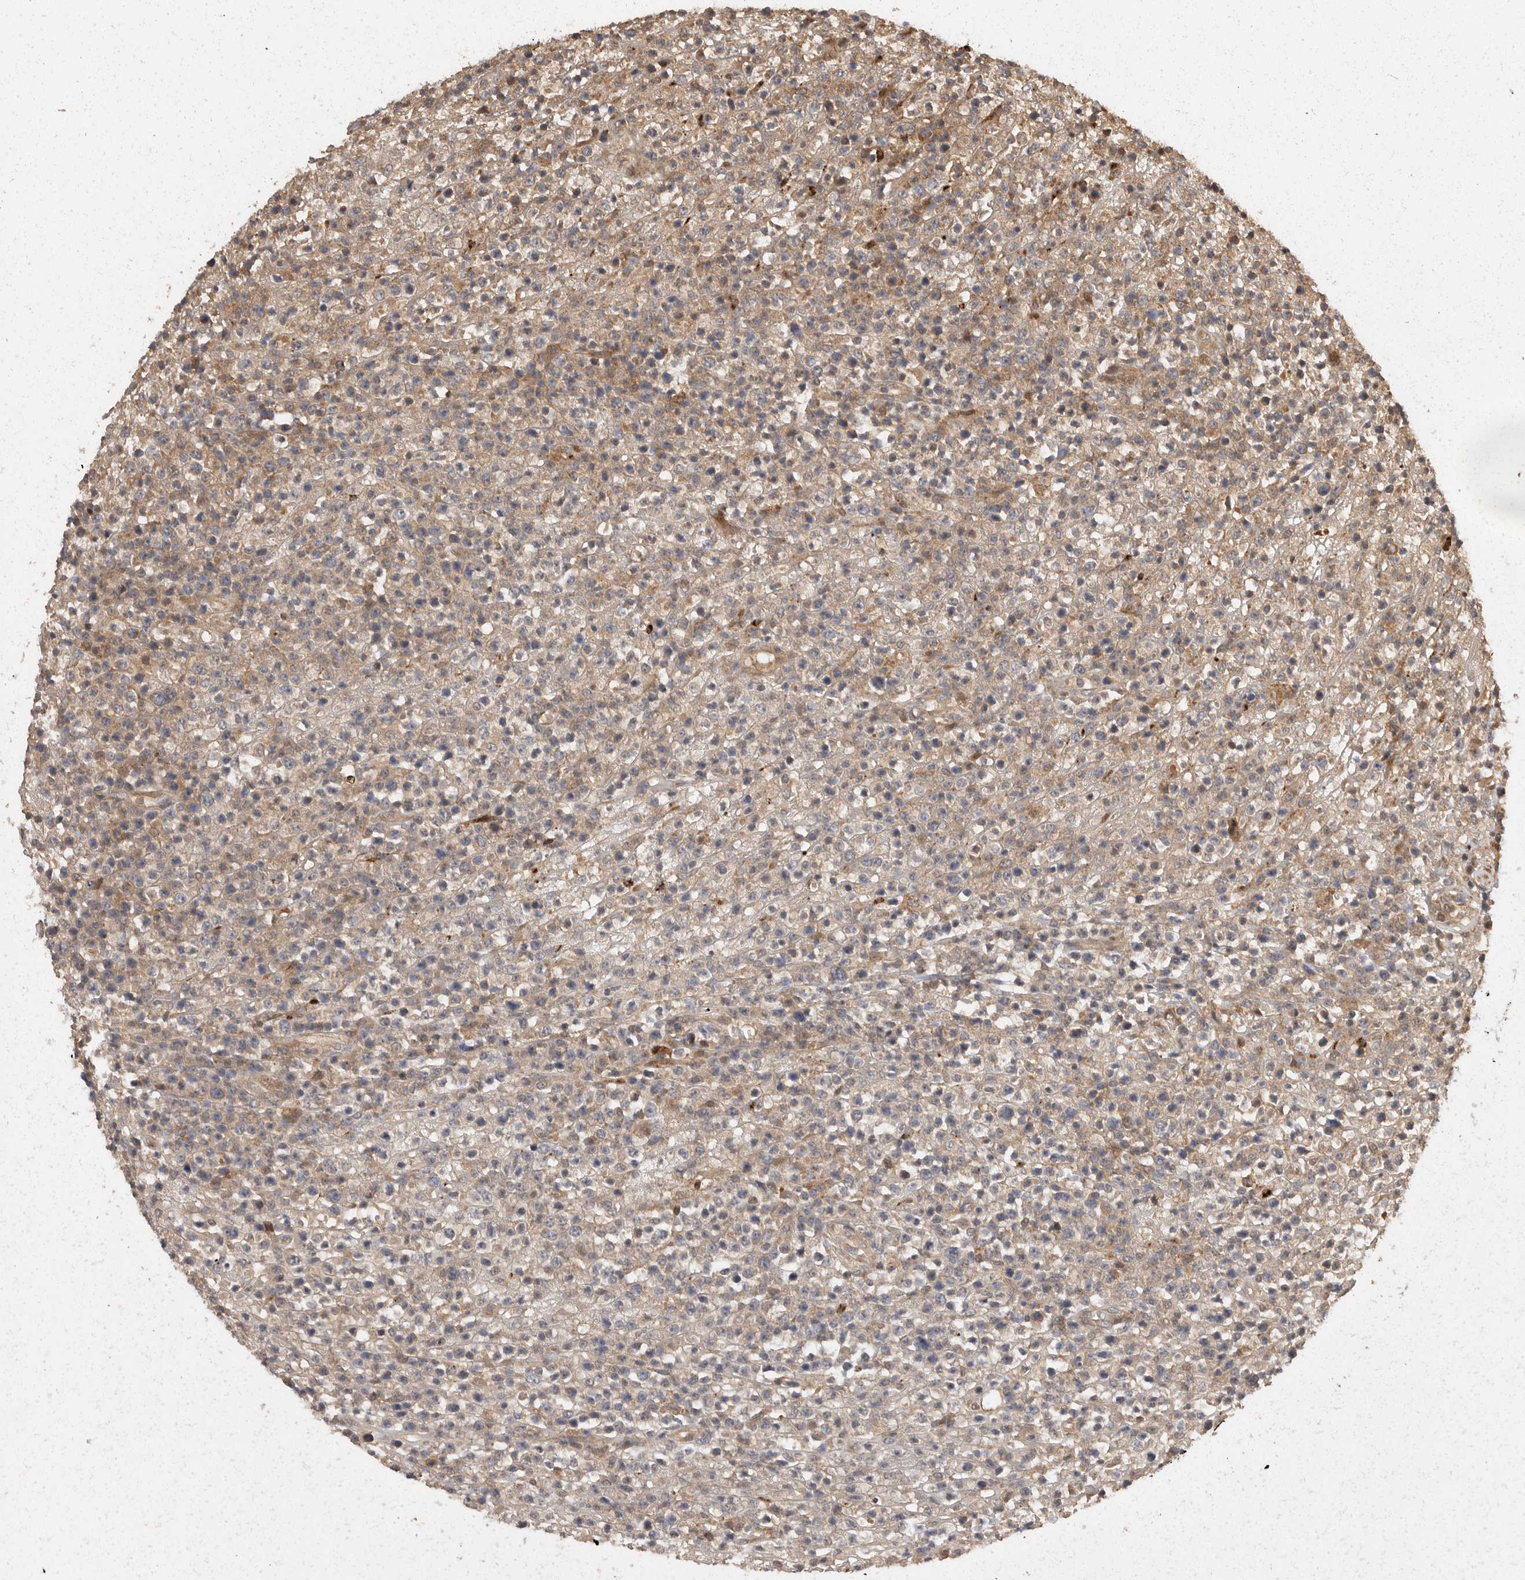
{"staining": {"intensity": "negative", "quantity": "none", "location": "none"}, "tissue": "lymphoma", "cell_type": "Tumor cells", "image_type": "cancer", "snomed": [{"axis": "morphology", "description": "Malignant lymphoma, non-Hodgkin's type, High grade"}, {"axis": "topography", "description": "Colon"}], "caption": "Immunohistochemical staining of malignant lymphoma, non-Hodgkin's type (high-grade) reveals no significant positivity in tumor cells.", "gene": "SWT1", "patient": {"sex": "female", "age": 53}}